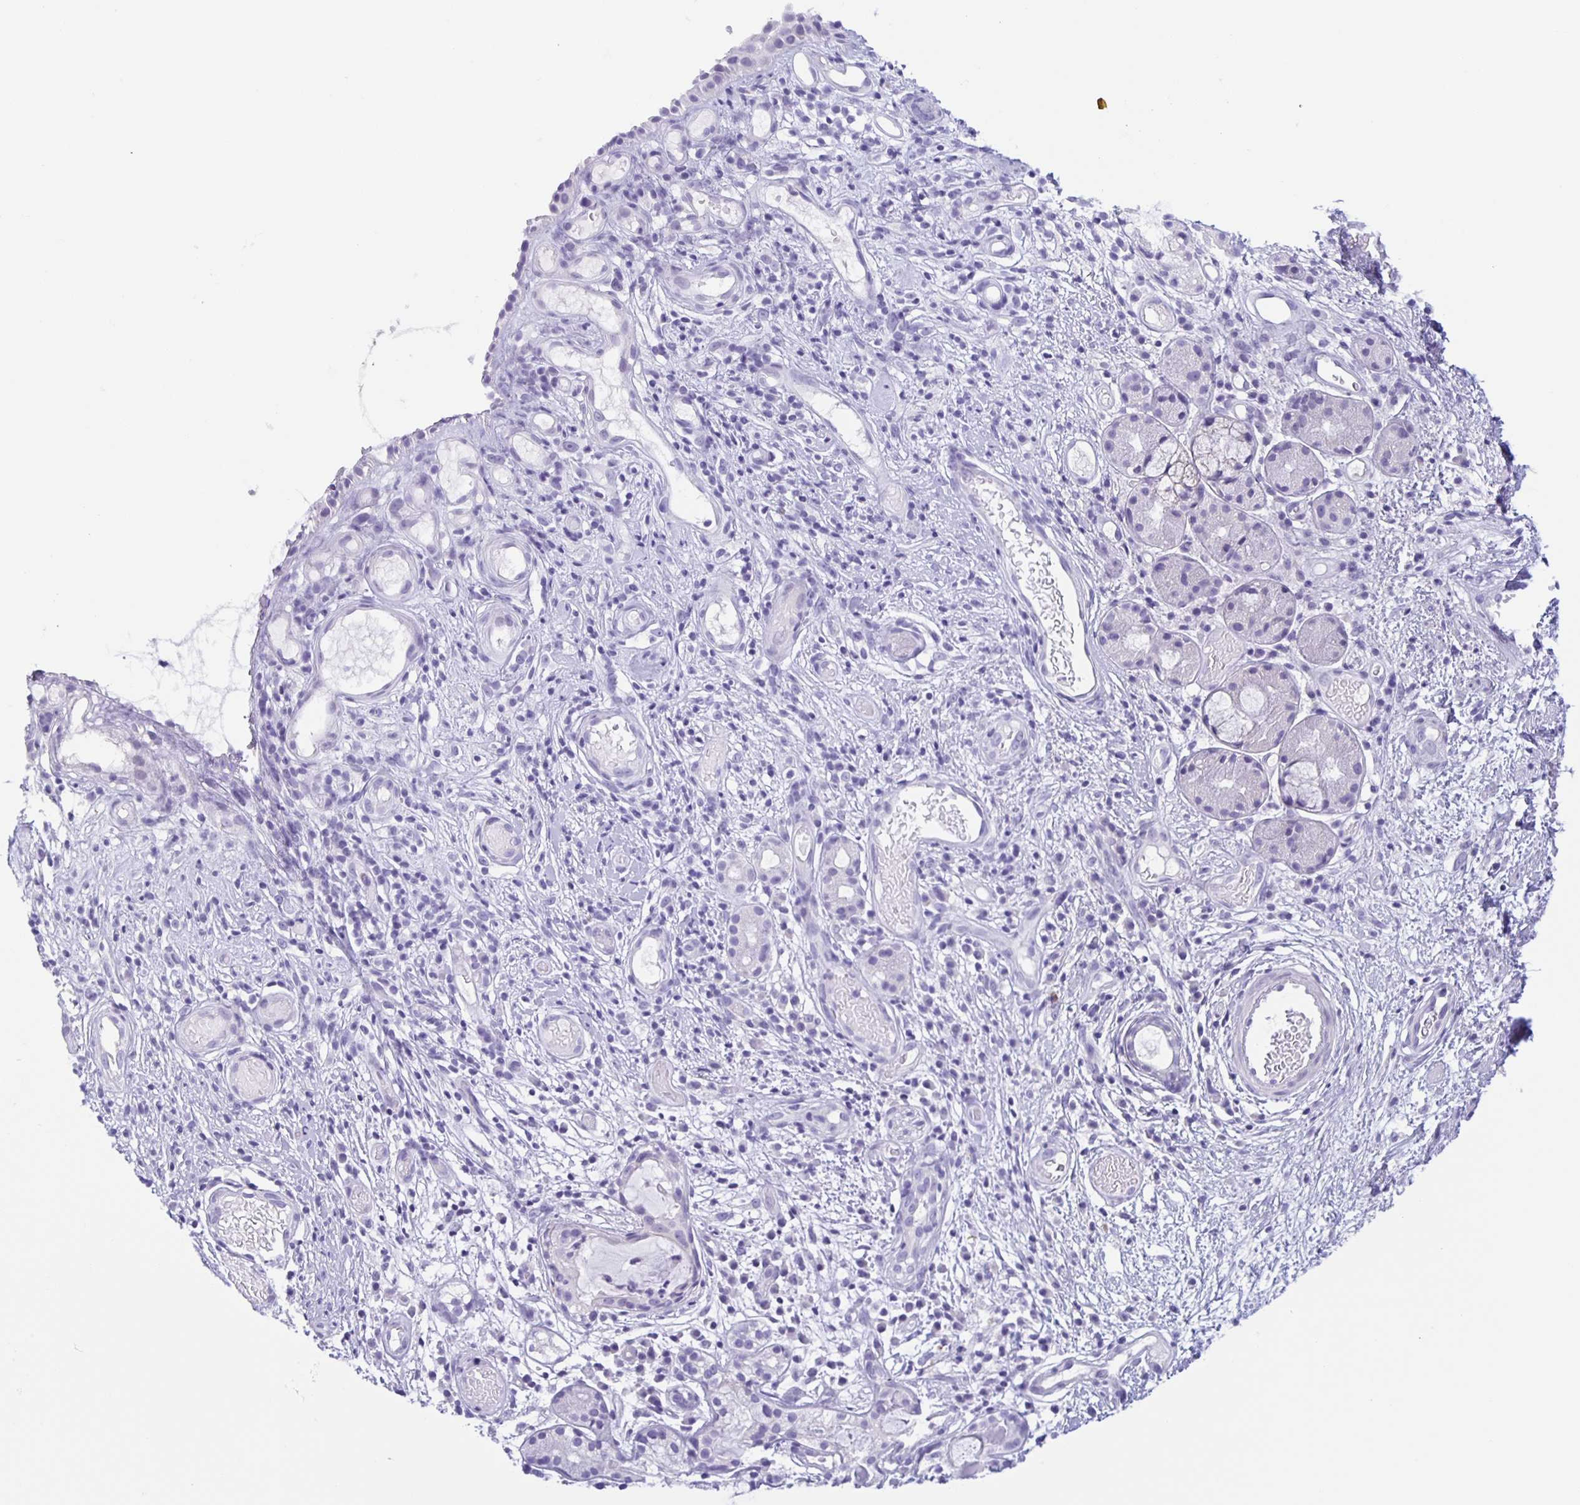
{"staining": {"intensity": "negative", "quantity": "none", "location": "none"}, "tissue": "nasopharynx", "cell_type": "Respiratory epithelial cells", "image_type": "normal", "snomed": [{"axis": "morphology", "description": "Normal tissue, NOS"}, {"axis": "morphology", "description": "Inflammation, NOS"}, {"axis": "topography", "description": "Nasopharynx"}], "caption": "This is an immunohistochemistry micrograph of benign human nasopharynx. There is no expression in respiratory epithelial cells.", "gene": "TGIF2LX", "patient": {"sex": "male", "age": 54}}